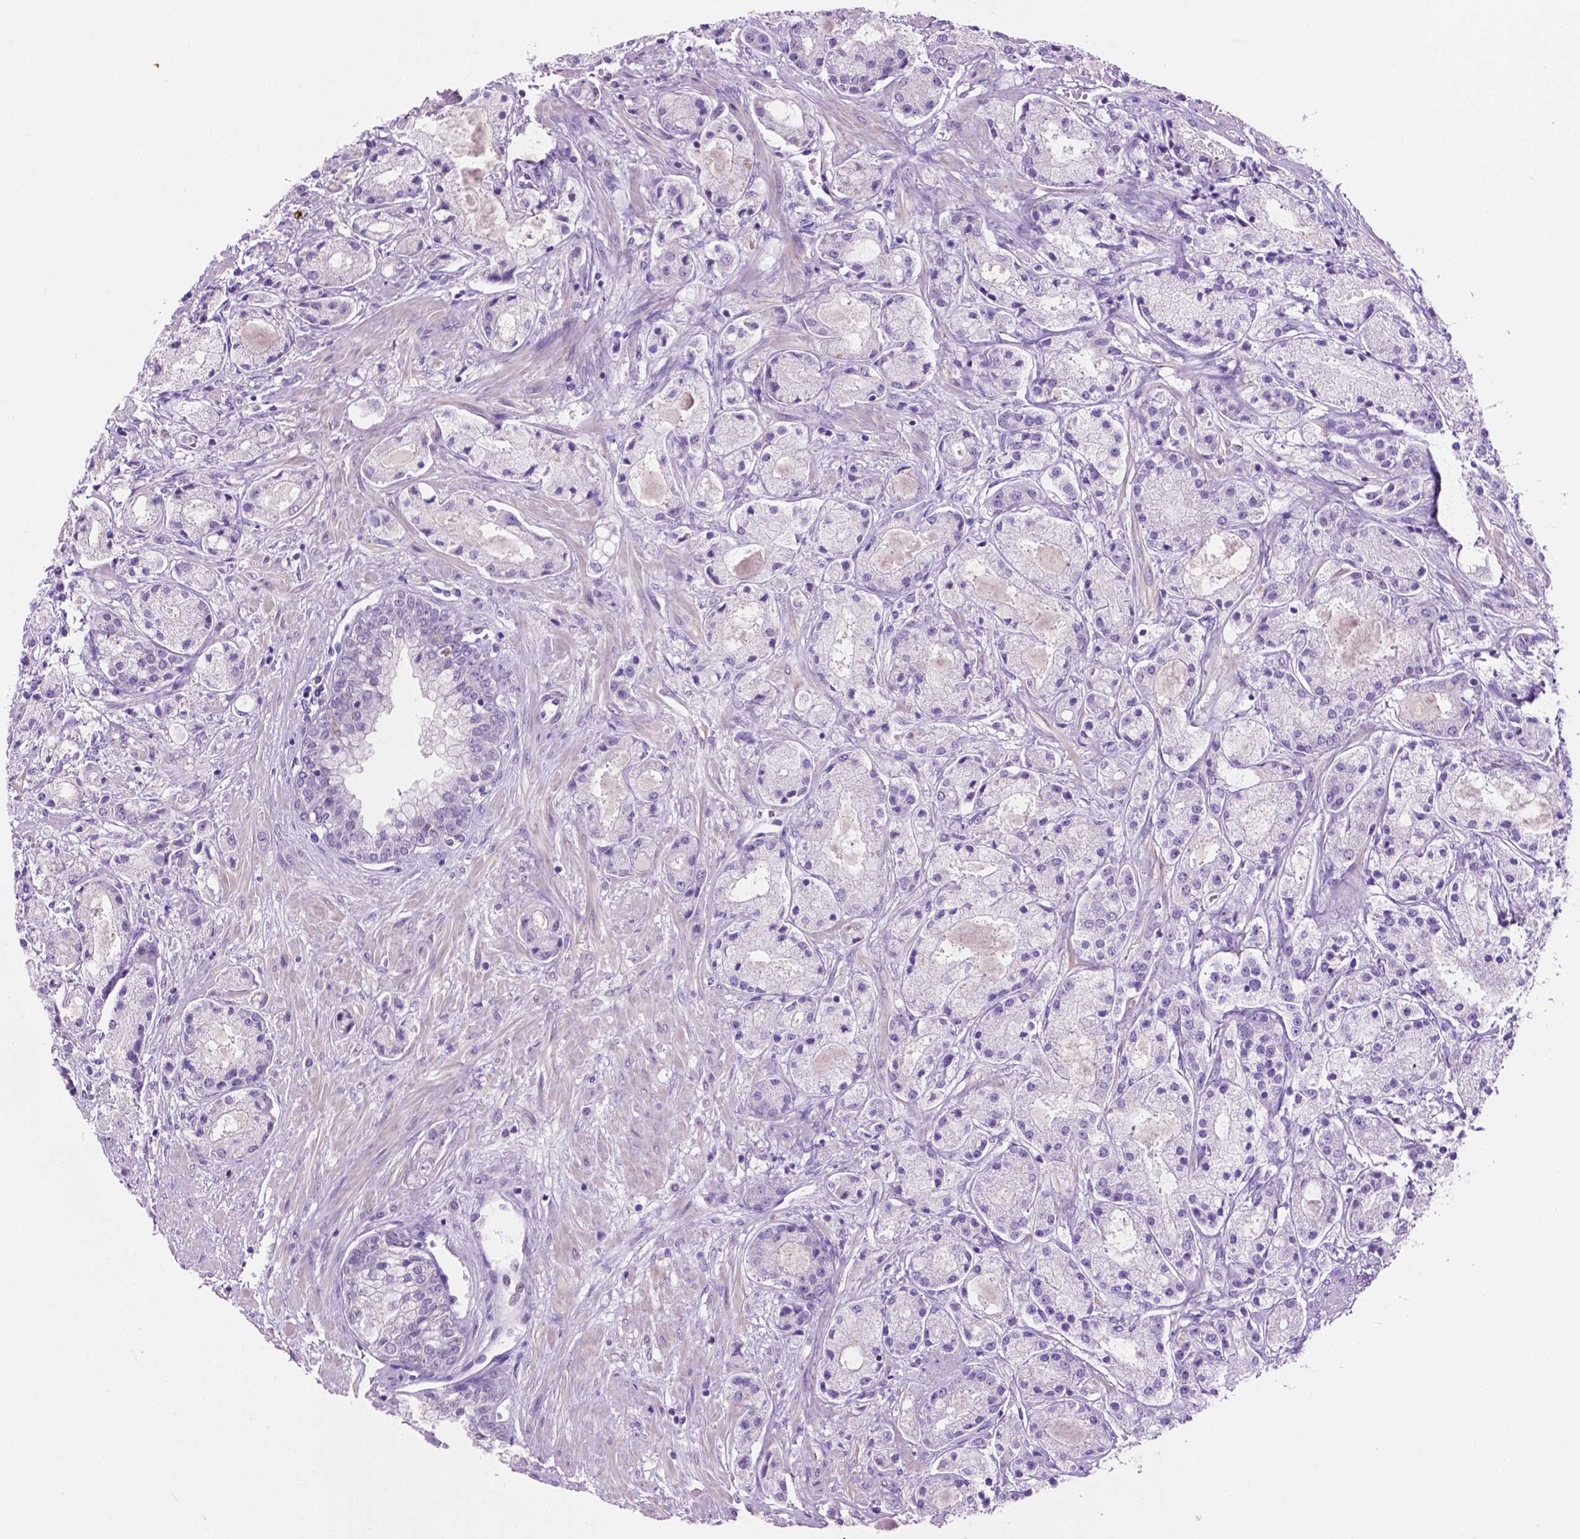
{"staining": {"intensity": "negative", "quantity": "none", "location": "none"}, "tissue": "prostate cancer", "cell_type": "Tumor cells", "image_type": "cancer", "snomed": [{"axis": "morphology", "description": "Adenocarcinoma, High grade"}, {"axis": "topography", "description": "Prostate"}], "caption": "A photomicrograph of prostate cancer stained for a protein demonstrates no brown staining in tumor cells.", "gene": "ACY3", "patient": {"sex": "male", "age": 67}}